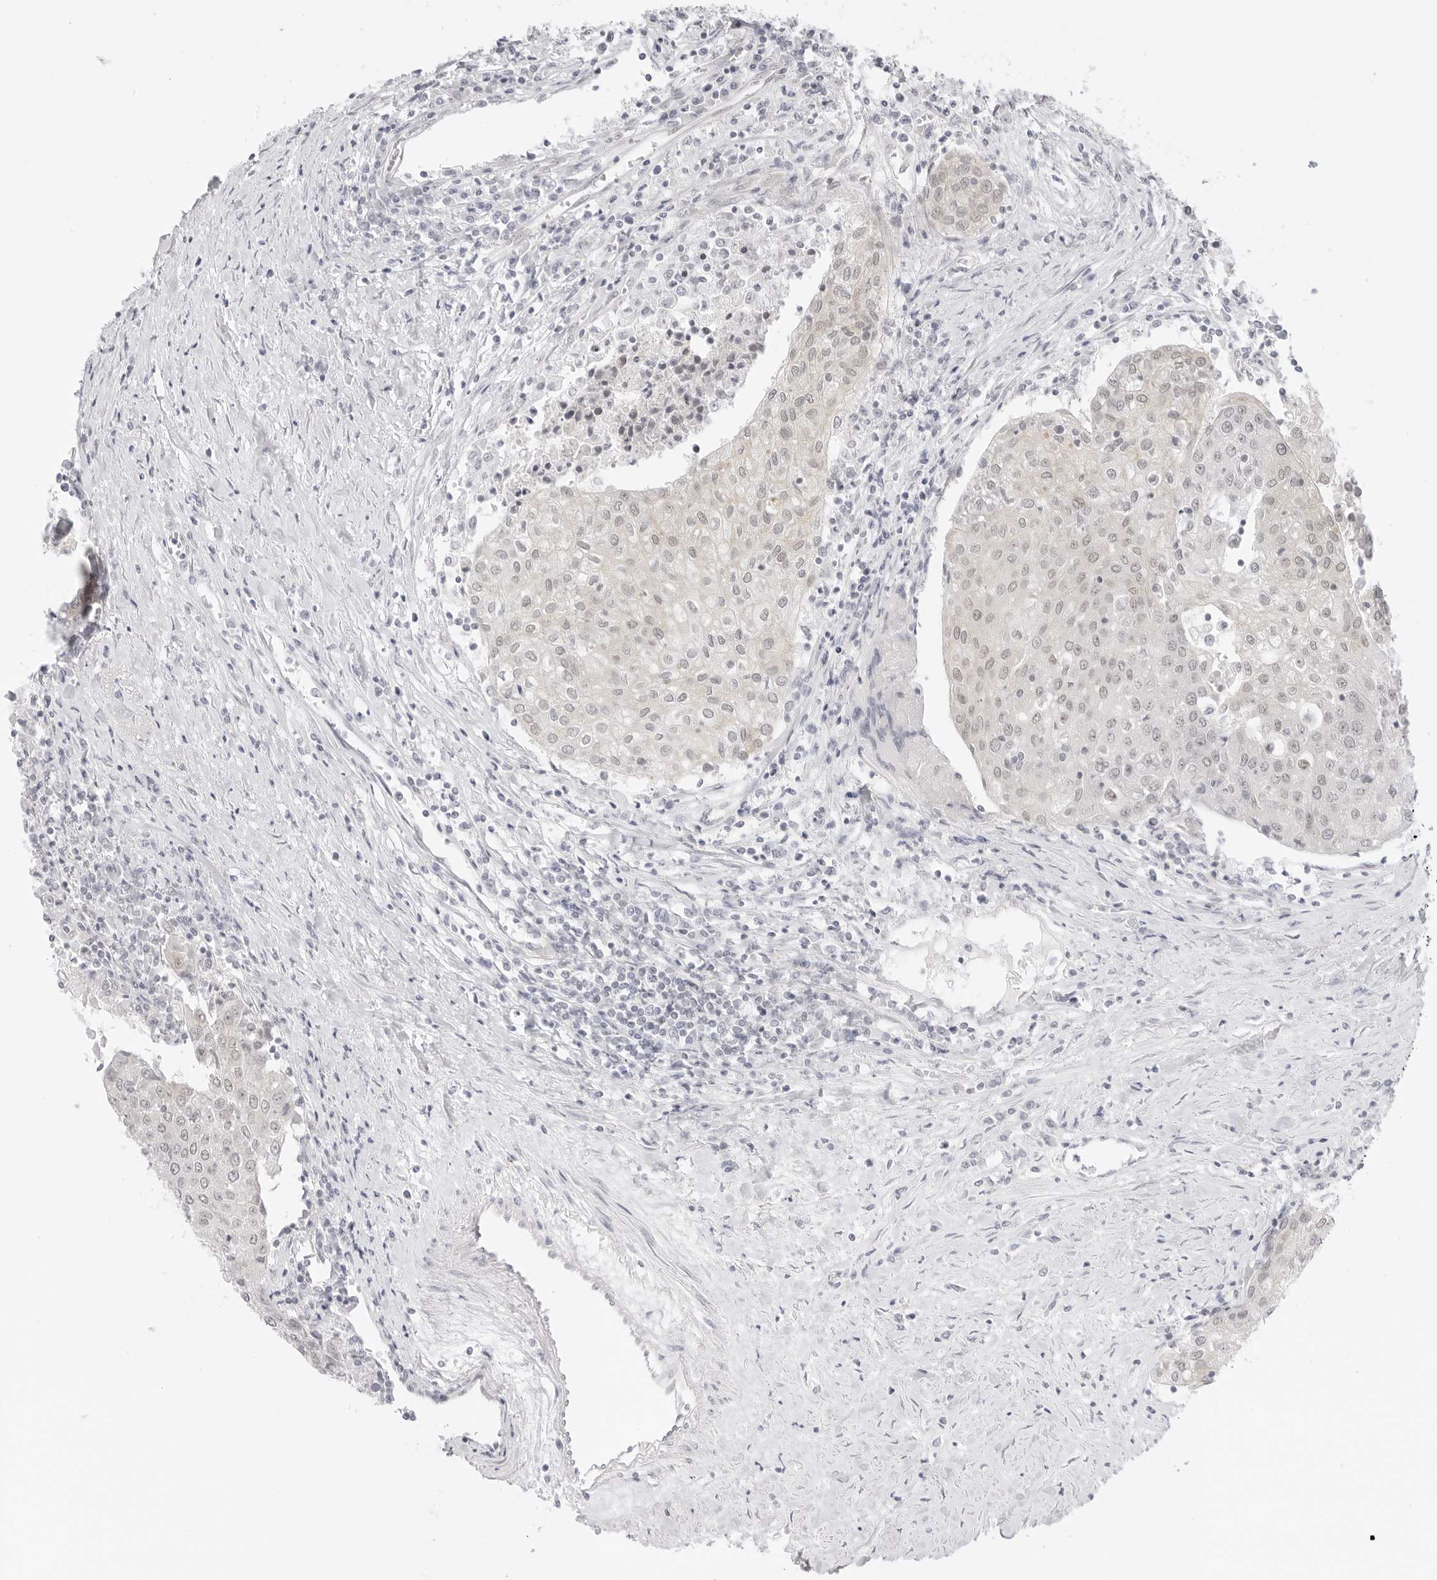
{"staining": {"intensity": "weak", "quantity": "25%-75%", "location": "nuclear"}, "tissue": "urothelial cancer", "cell_type": "Tumor cells", "image_type": "cancer", "snomed": [{"axis": "morphology", "description": "Urothelial carcinoma, High grade"}, {"axis": "topography", "description": "Urinary bladder"}], "caption": "High-power microscopy captured an immunohistochemistry (IHC) histopathology image of high-grade urothelial carcinoma, revealing weak nuclear positivity in about 25%-75% of tumor cells.", "gene": "MED18", "patient": {"sex": "female", "age": 85}}